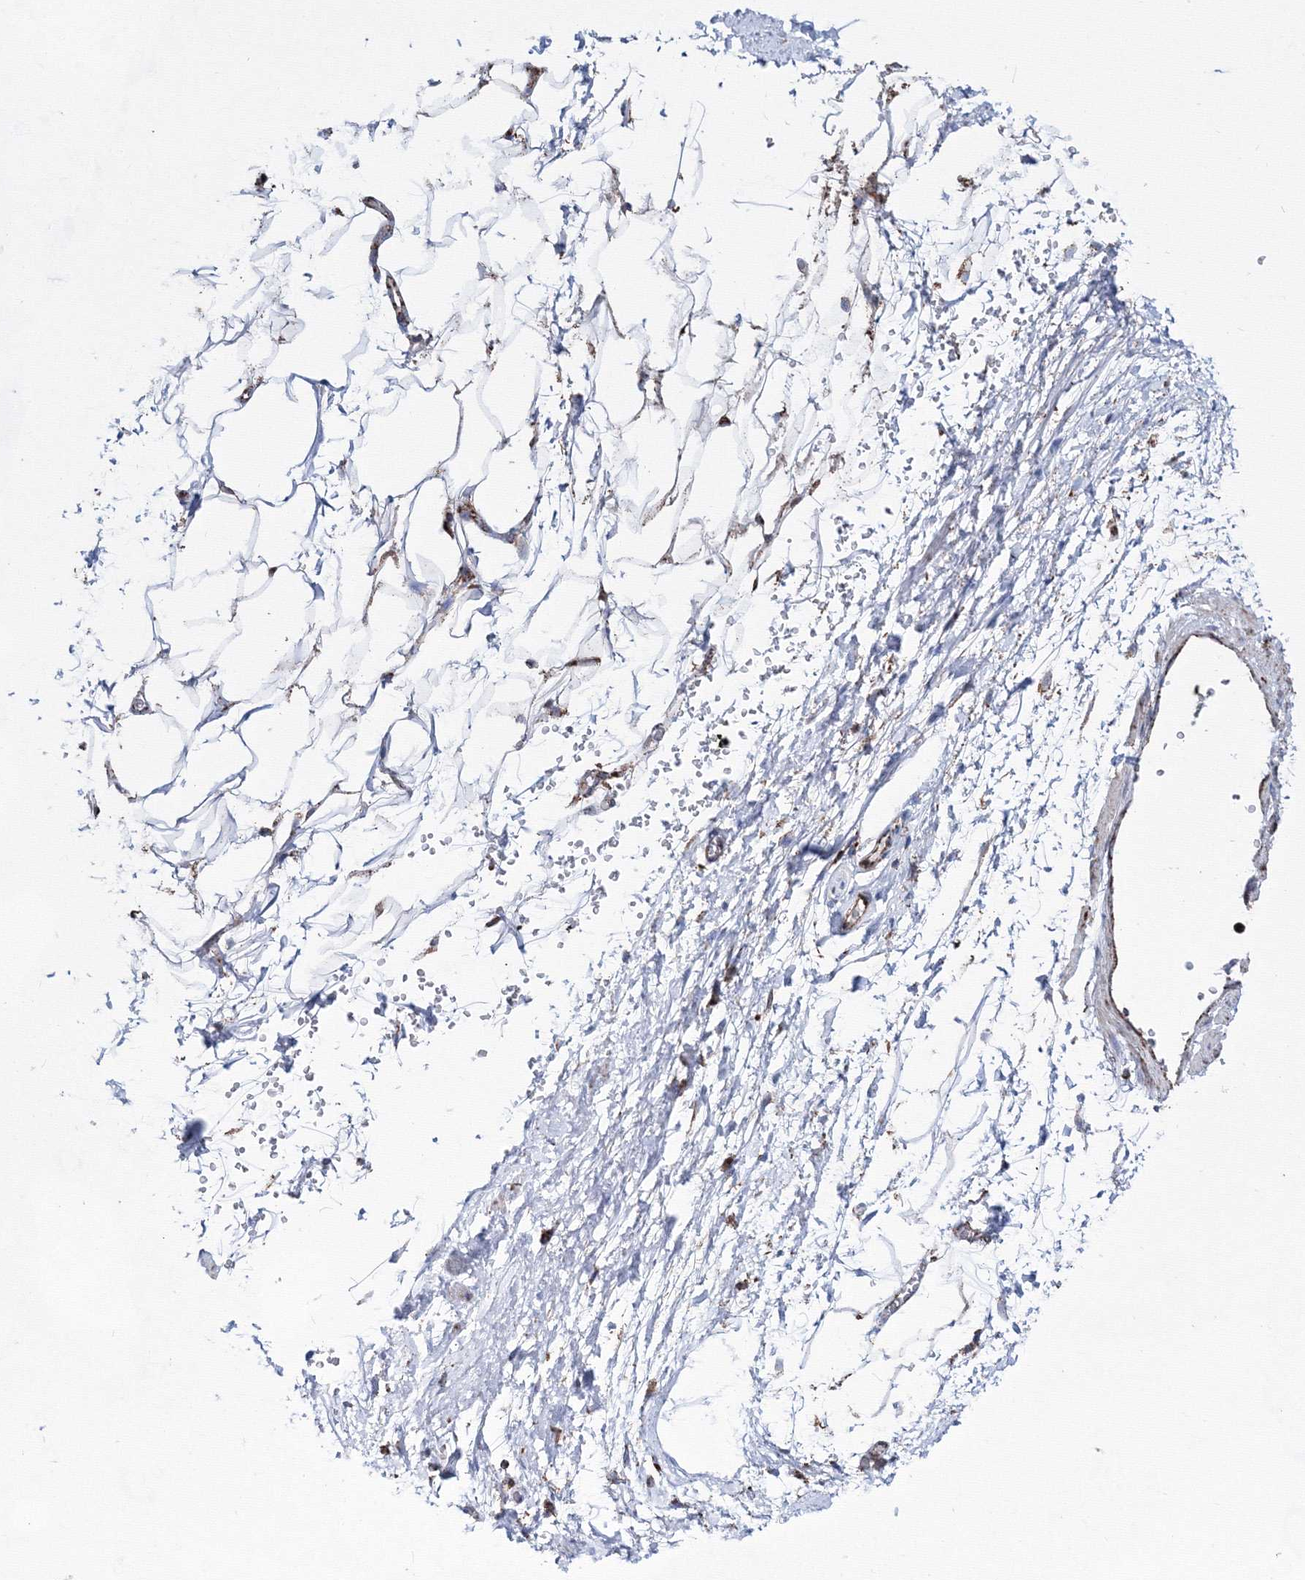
{"staining": {"intensity": "weak", "quantity": ">75%", "location": "cytoplasmic/membranous"}, "tissue": "adipose tissue", "cell_type": "Adipocytes", "image_type": "normal", "snomed": [{"axis": "morphology", "description": "Normal tissue, NOS"}, {"axis": "morphology", "description": "Adenocarcinoma, Low grade"}, {"axis": "topography", "description": "Prostate"}, {"axis": "topography", "description": "Peripheral nerve tissue"}], "caption": "An image showing weak cytoplasmic/membranous expression in about >75% of adipocytes in normal adipose tissue, as visualized by brown immunohistochemical staining.", "gene": "HADHB", "patient": {"sex": "male", "age": 63}}